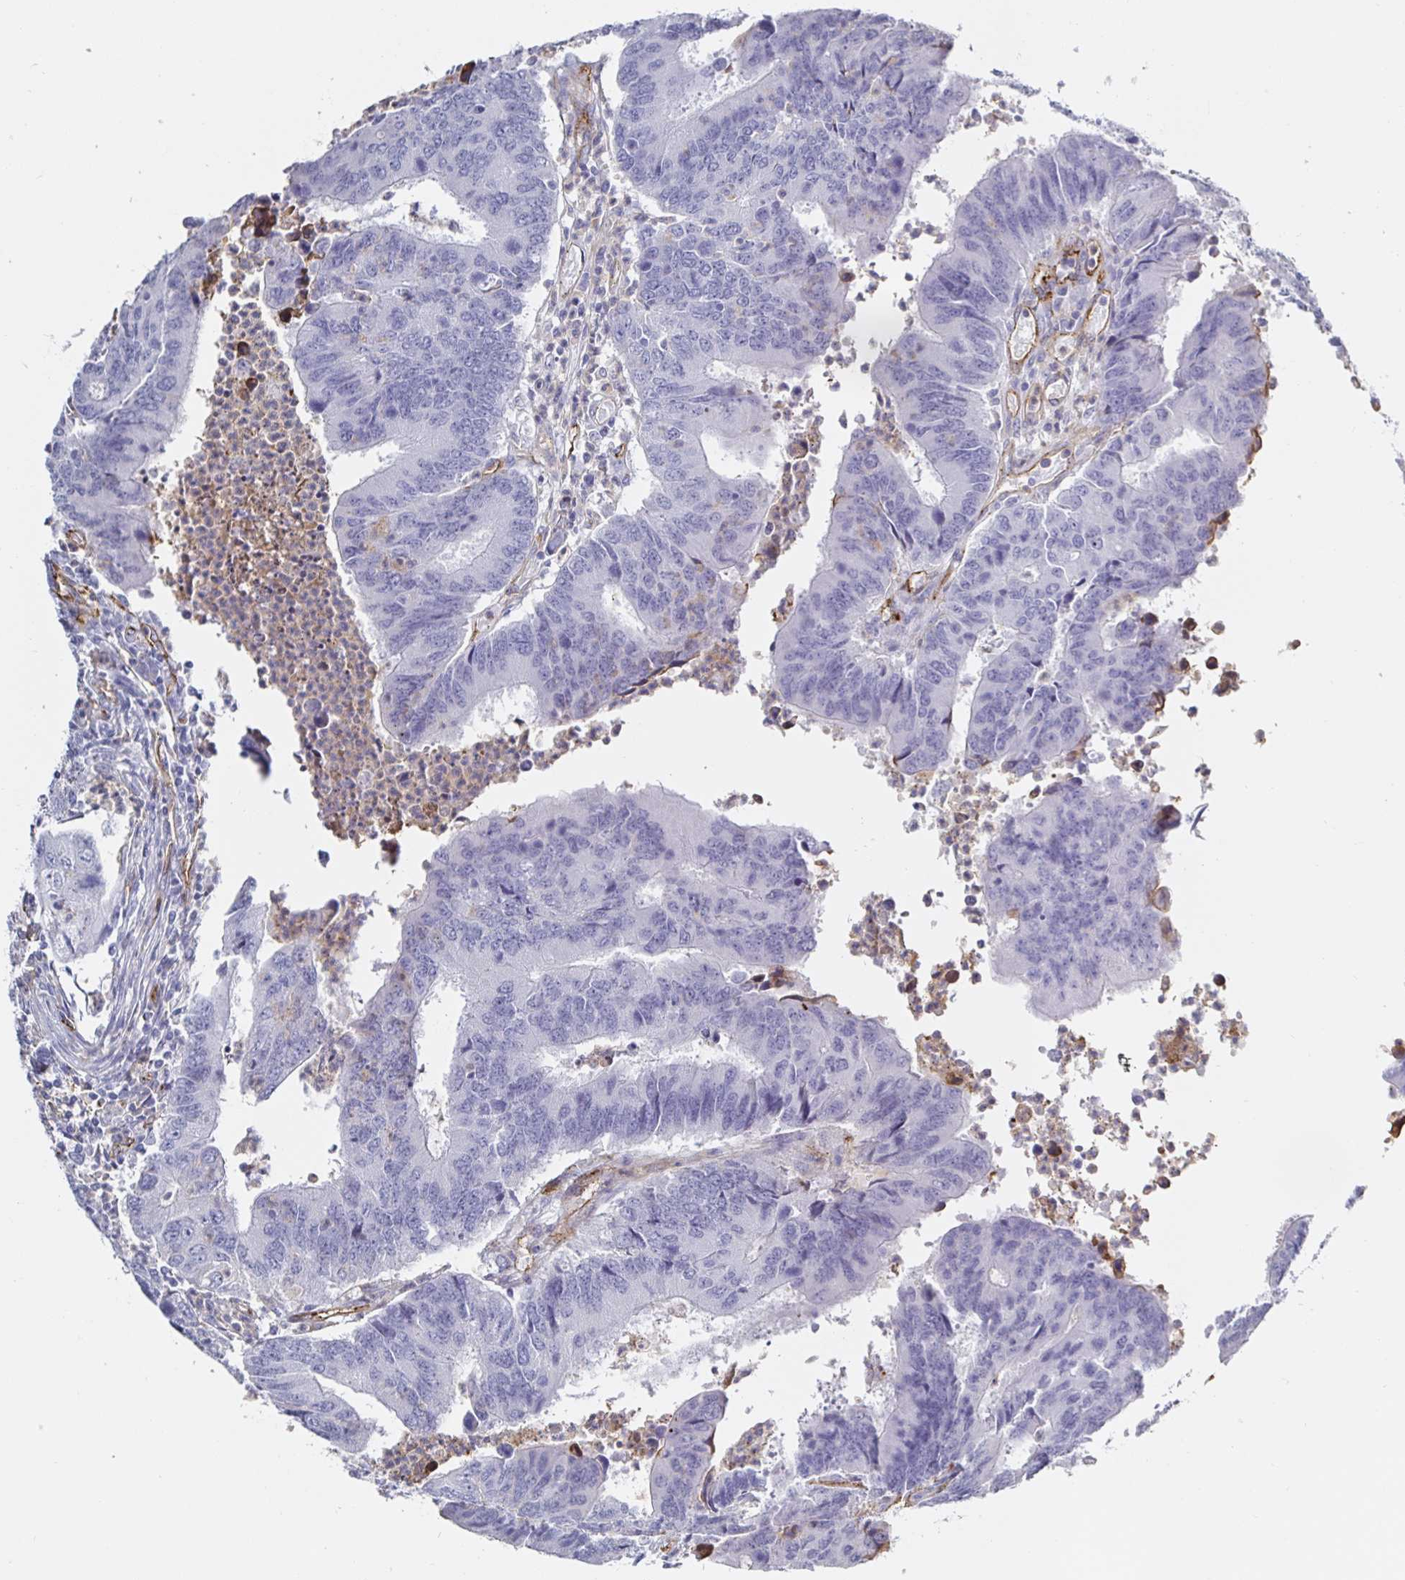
{"staining": {"intensity": "negative", "quantity": "none", "location": "none"}, "tissue": "colorectal cancer", "cell_type": "Tumor cells", "image_type": "cancer", "snomed": [{"axis": "morphology", "description": "Adenocarcinoma, NOS"}, {"axis": "topography", "description": "Colon"}], "caption": "A micrograph of human colorectal adenocarcinoma is negative for staining in tumor cells.", "gene": "ACSBG2", "patient": {"sex": "female", "age": 67}}